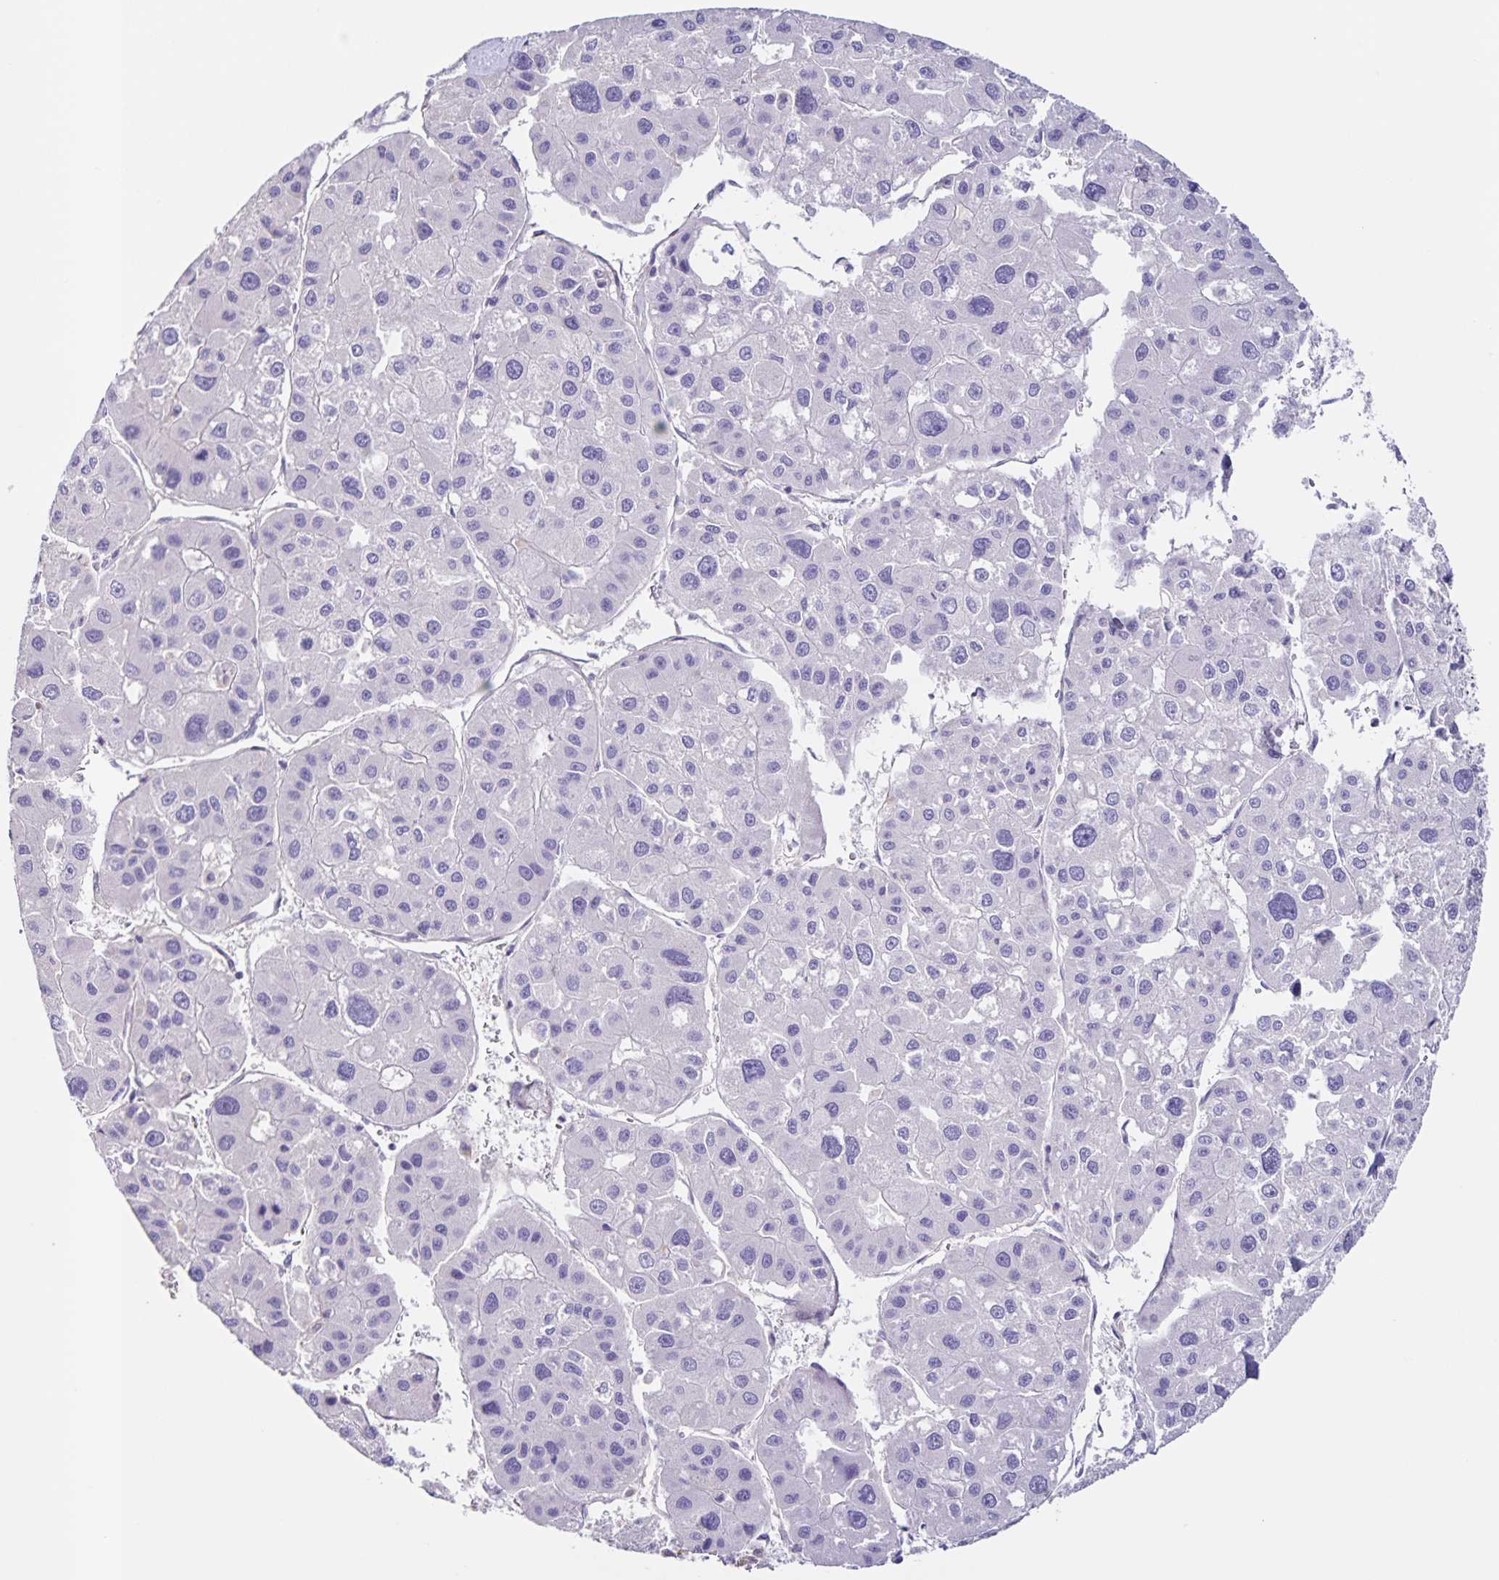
{"staining": {"intensity": "negative", "quantity": "none", "location": "none"}, "tissue": "liver cancer", "cell_type": "Tumor cells", "image_type": "cancer", "snomed": [{"axis": "morphology", "description": "Carcinoma, Hepatocellular, NOS"}, {"axis": "topography", "description": "Liver"}], "caption": "Immunohistochemistry (IHC) of liver hepatocellular carcinoma demonstrates no positivity in tumor cells. (Brightfield microscopy of DAB (3,3'-diaminobenzidine) immunohistochemistry at high magnification).", "gene": "BOLL", "patient": {"sex": "male", "age": 73}}